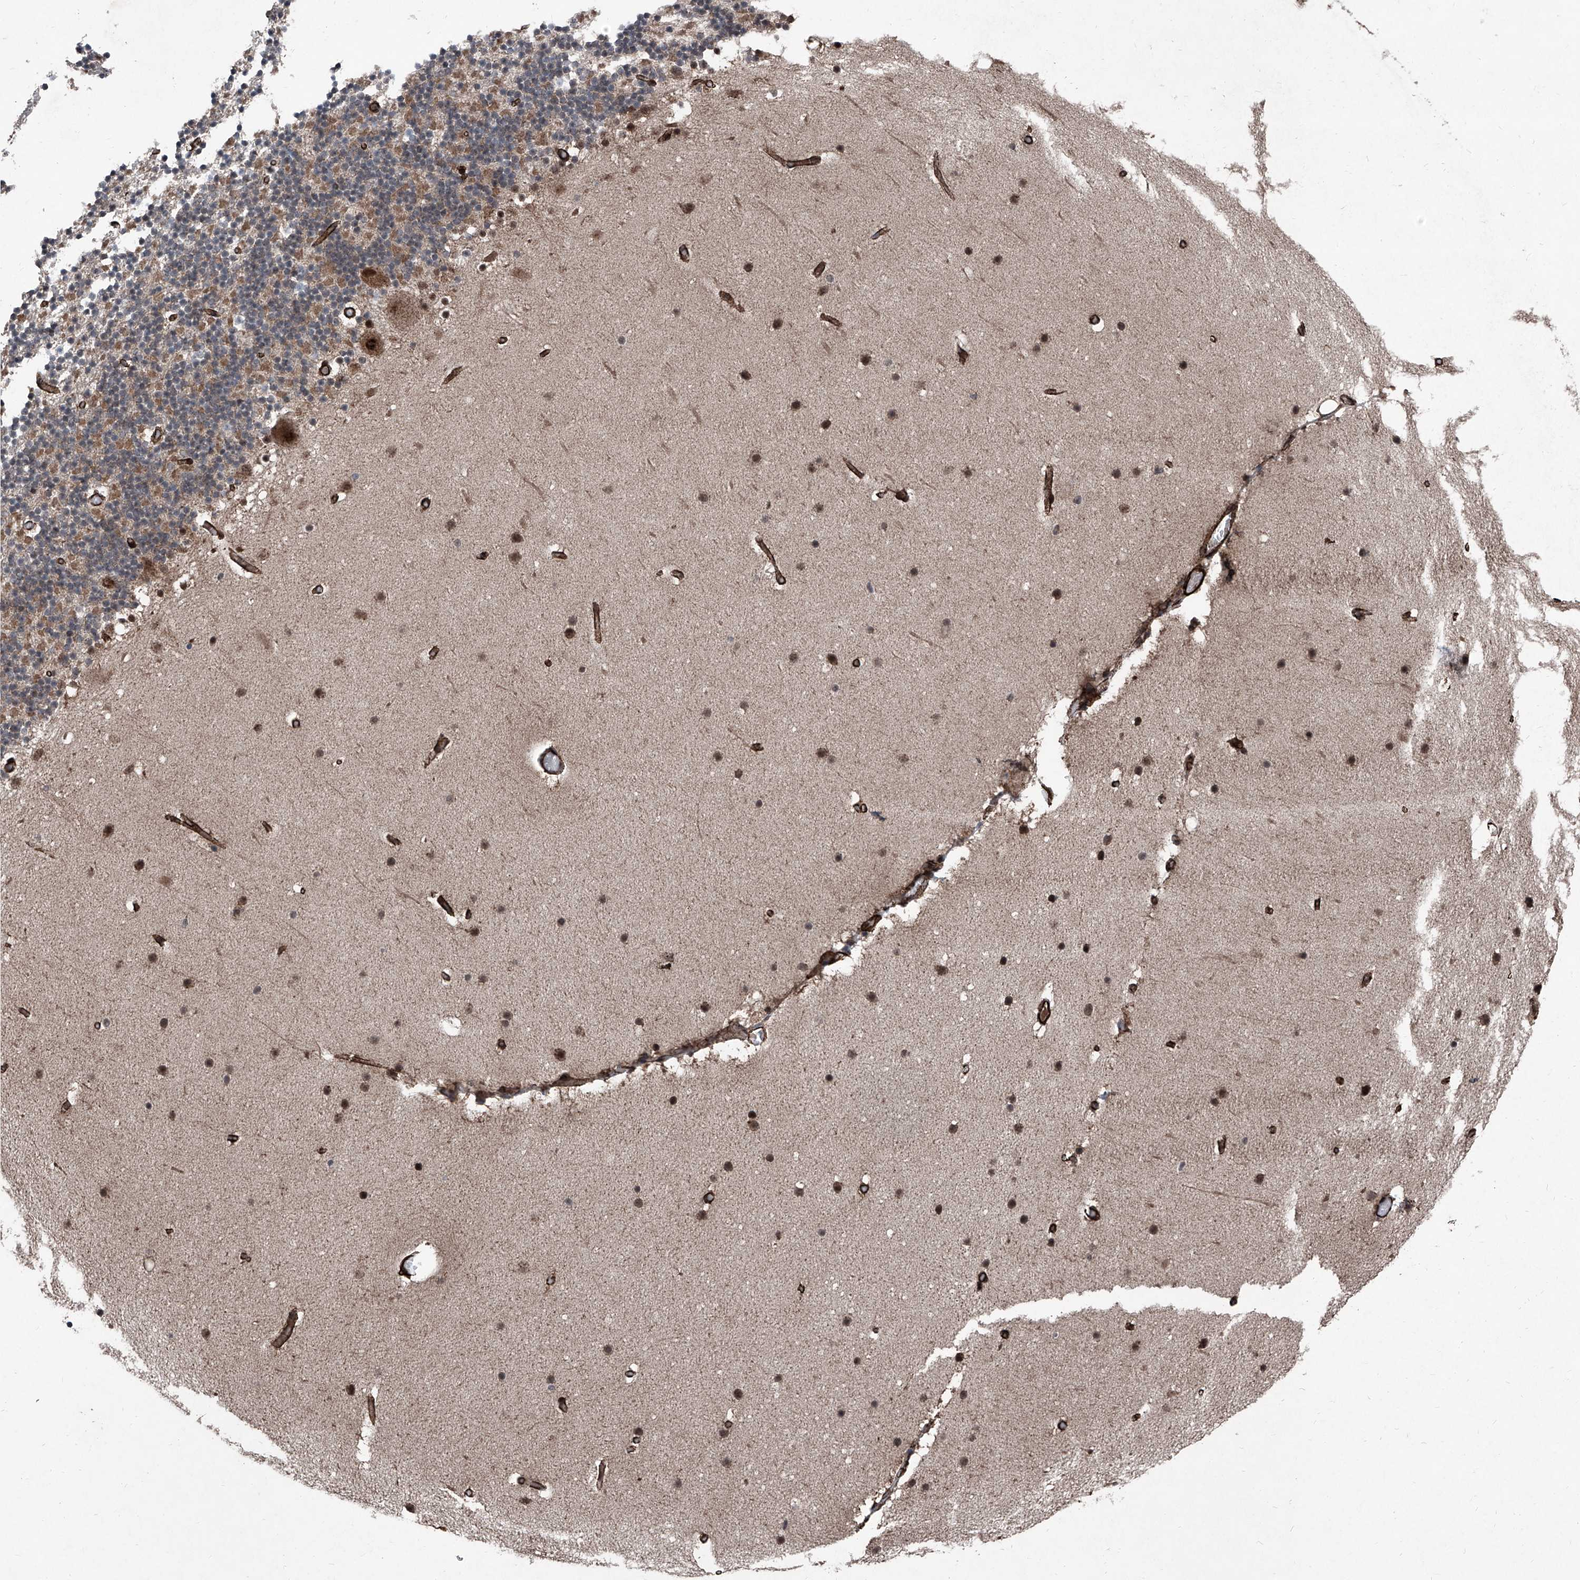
{"staining": {"intensity": "negative", "quantity": "none", "location": "none"}, "tissue": "cerebellum", "cell_type": "Cells in granular layer", "image_type": "normal", "snomed": [{"axis": "morphology", "description": "Normal tissue, NOS"}, {"axis": "topography", "description": "Cerebellum"}], "caption": "Image shows no significant protein staining in cells in granular layer of normal cerebellum. Brightfield microscopy of IHC stained with DAB (3,3'-diaminobenzidine) (brown) and hematoxylin (blue), captured at high magnification.", "gene": "COA7", "patient": {"sex": "male", "age": 57}}